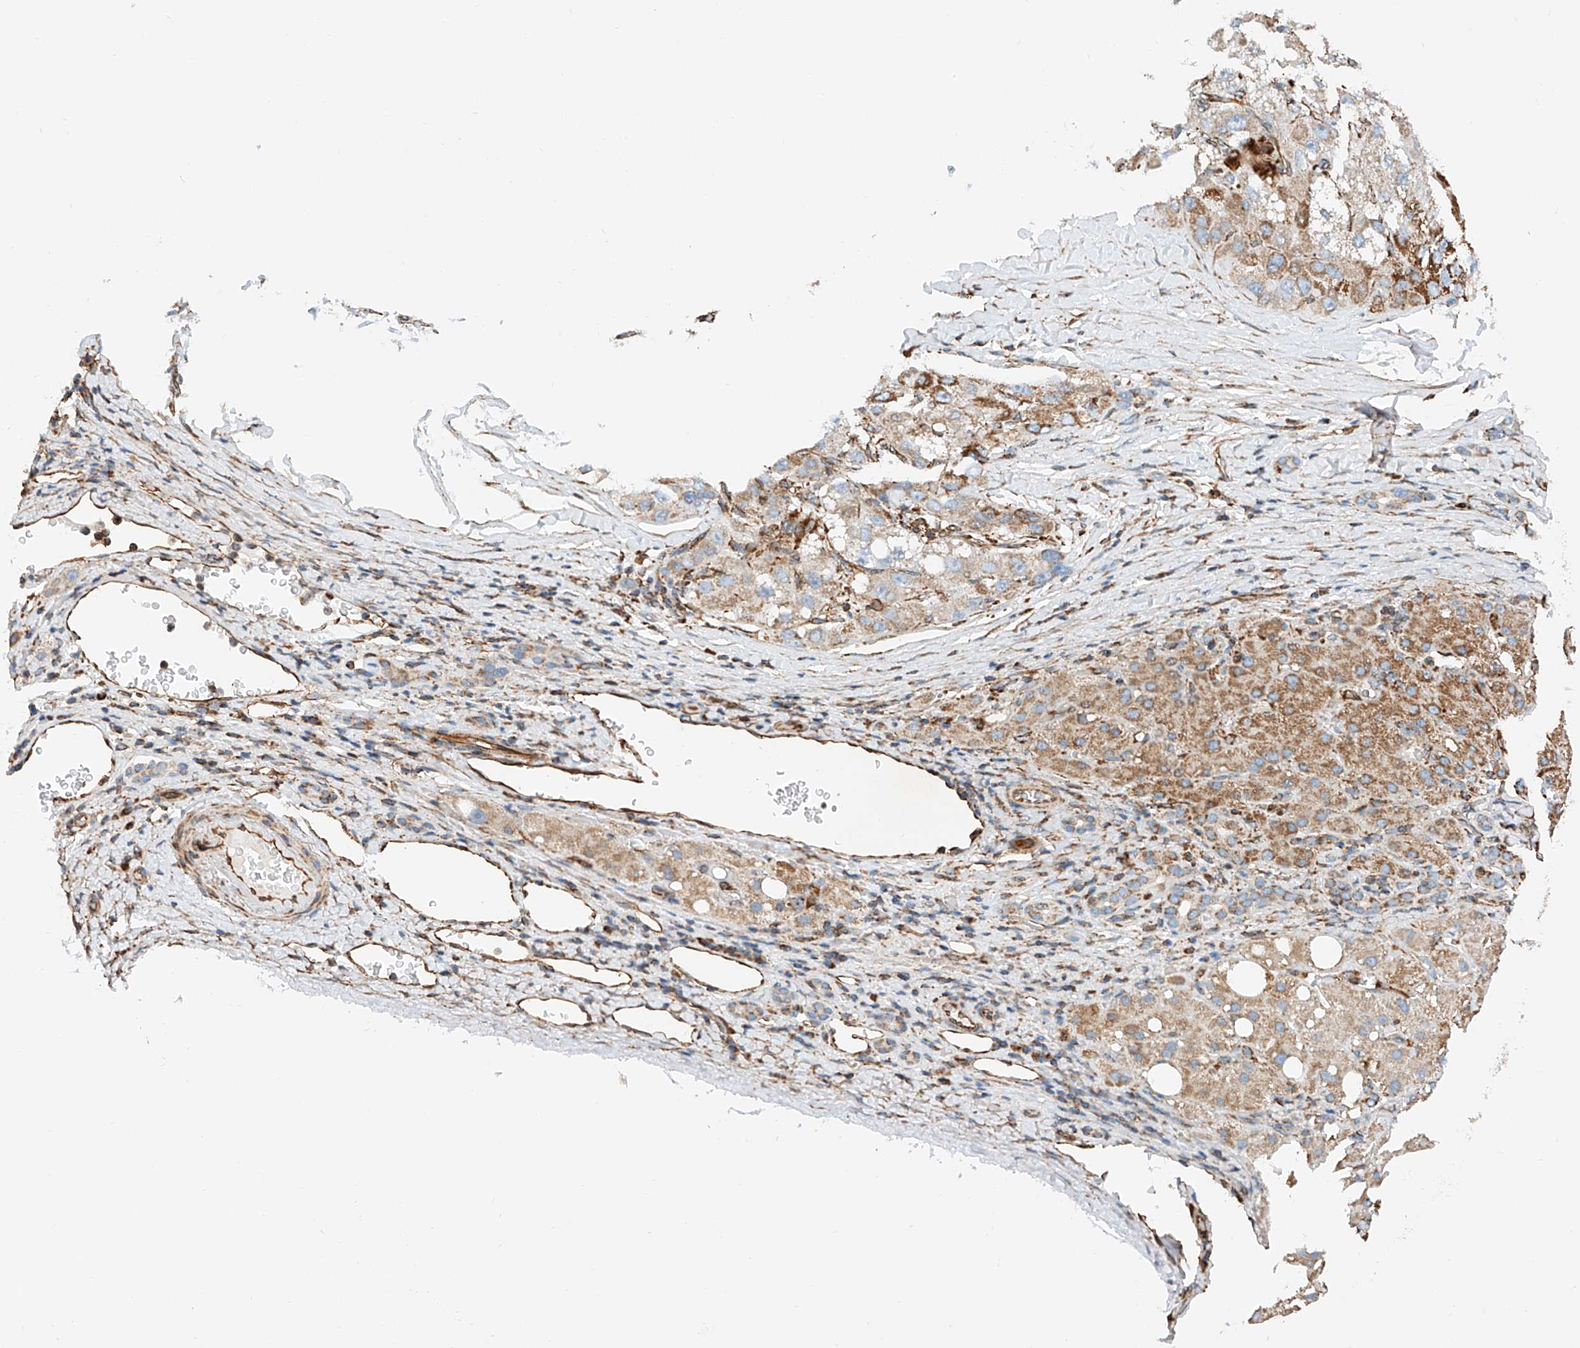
{"staining": {"intensity": "moderate", "quantity": ">75%", "location": "cytoplasmic/membranous"}, "tissue": "liver cancer", "cell_type": "Tumor cells", "image_type": "cancer", "snomed": [{"axis": "morphology", "description": "Carcinoma, Hepatocellular, NOS"}, {"axis": "topography", "description": "Liver"}], "caption": "This histopathology image exhibits IHC staining of human liver hepatocellular carcinoma, with medium moderate cytoplasmic/membranous expression in approximately >75% of tumor cells.", "gene": "NDUFV3", "patient": {"sex": "male", "age": 80}}